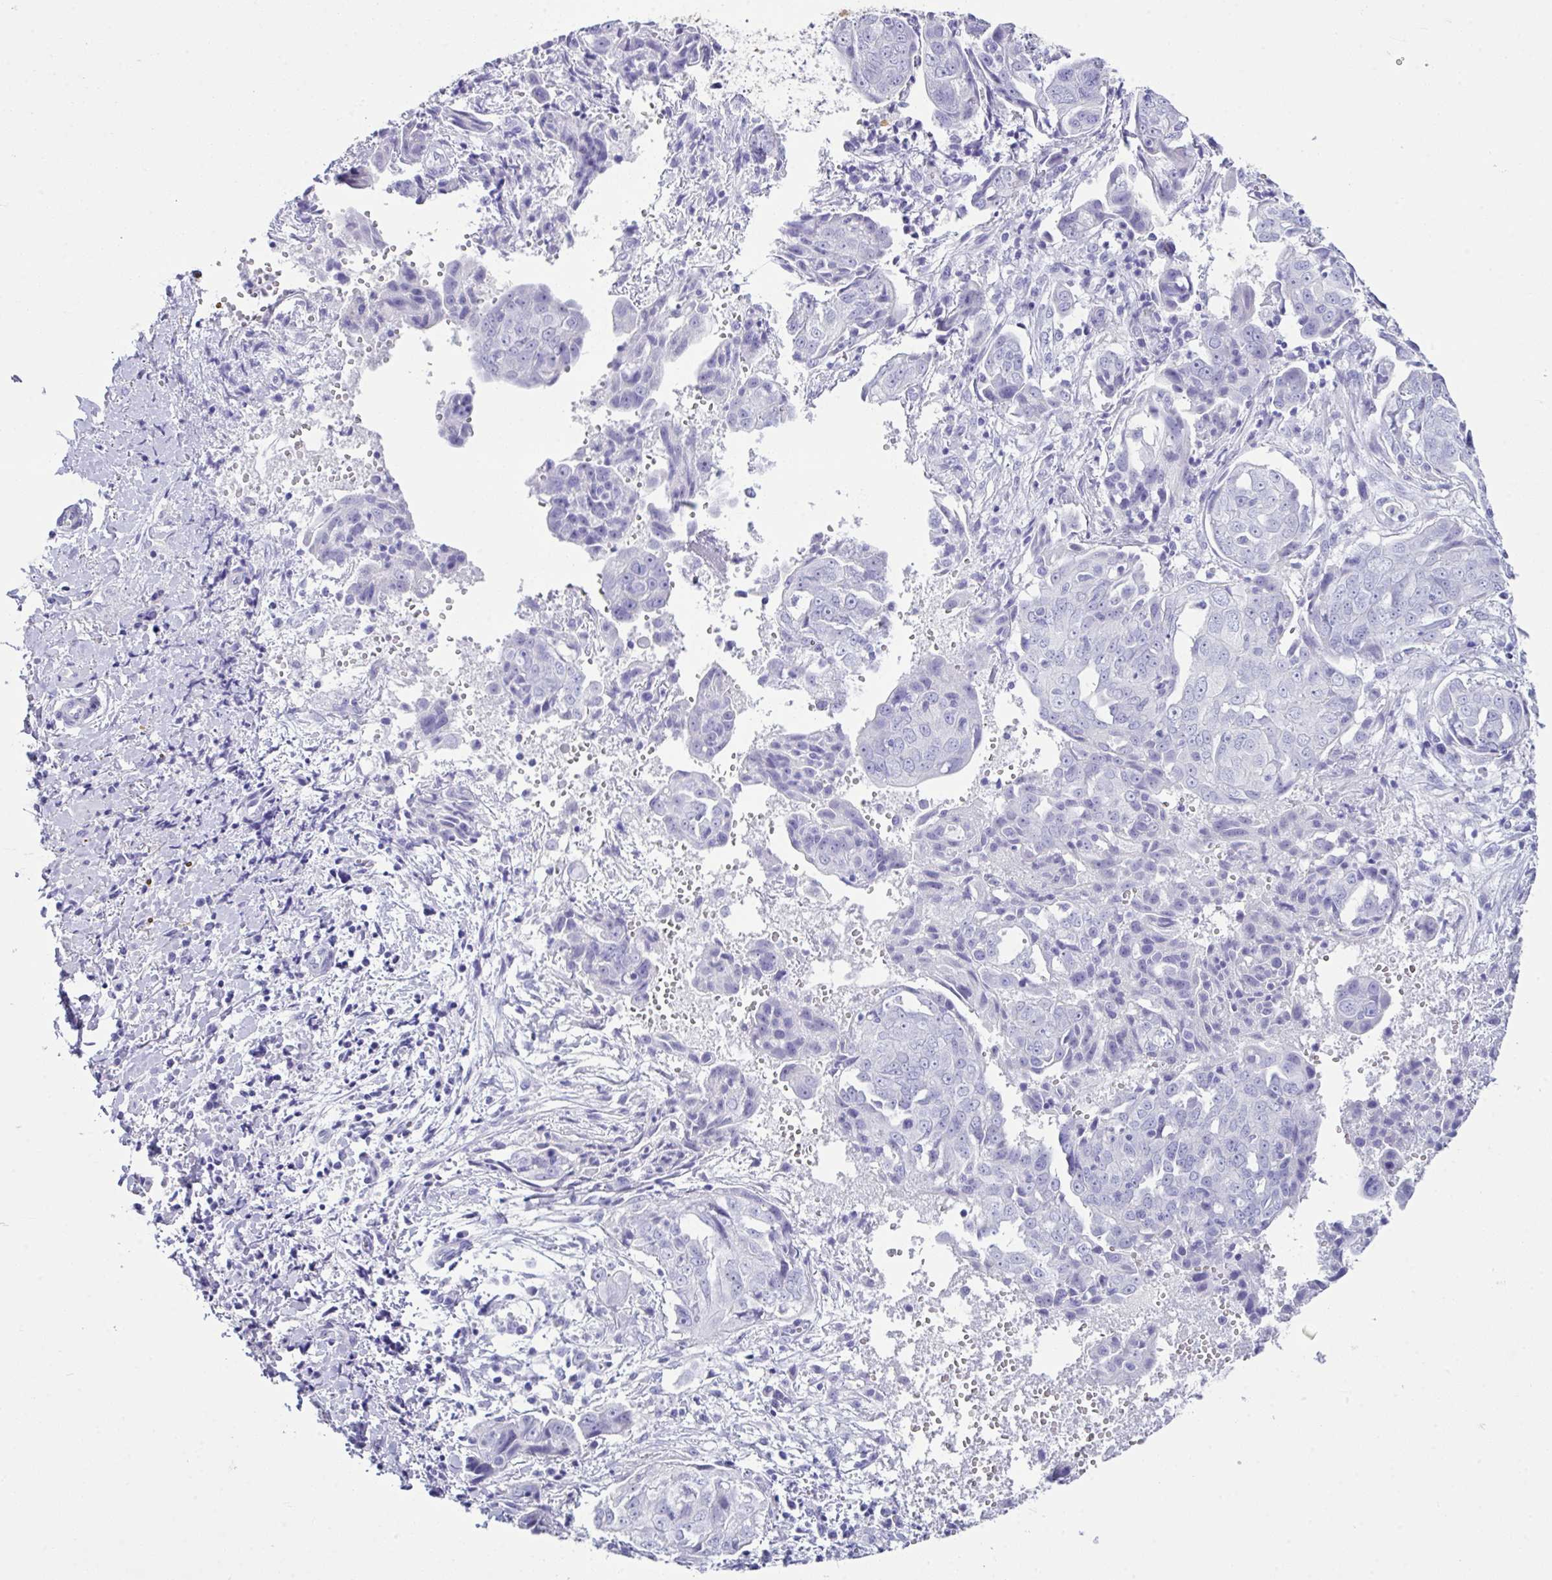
{"staining": {"intensity": "negative", "quantity": "none", "location": "none"}, "tissue": "ovarian cancer", "cell_type": "Tumor cells", "image_type": "cancer", "snomed": [{"axis": "morphology", "description": "Carcinoma, endometroid"}, {"axis": "topography", "description": "Ovary"}], "caption": "The image shows no staining of tumor cells in ovarian cancer (endometroid carcinoma). (DAB IHC visualized using brightfield microscopy, high magnification).", "gene": "LGALS4", "patient": {"sex": "female", "age": 70}}